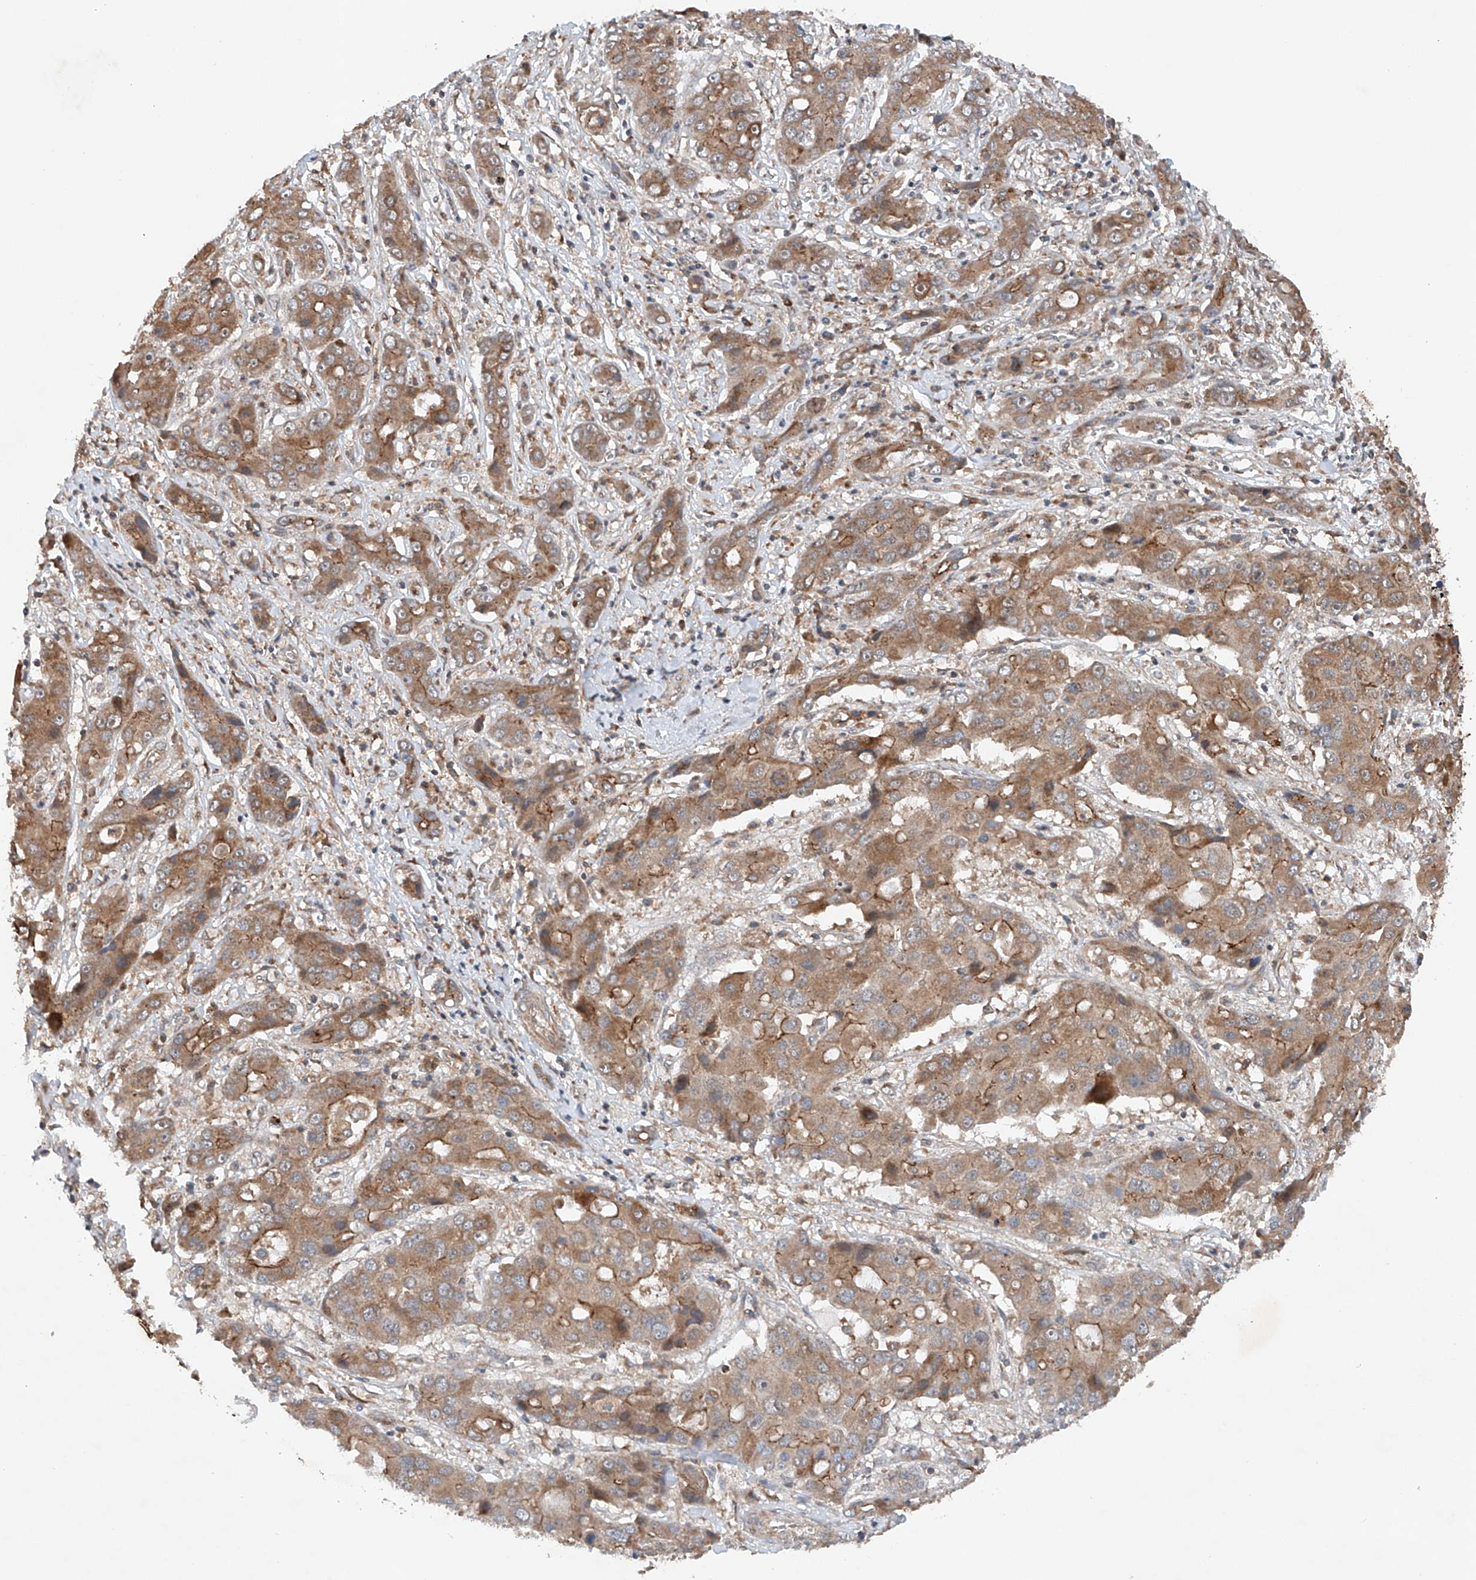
{"staining": {"intensity": "moderate", "quantity": ">75%", "location": "cytoplasmic/membranous"}, "tissue": "liver cancer", "cell_type": "Tumor cells", "image_type": "cancer", "snomed": [{"axis": "morphology", "description": "Cholangiocarcinoma"}, {"axis": "topography", "description": "Liver"}], "caption": "Immunohistochemical staining of human liver cancer displays moderate cytoplasmic/membranous protein staining in about >75% of tumor cells.", "gene": "CEP85L", "patient": {"sex": "male", "age": 67}}